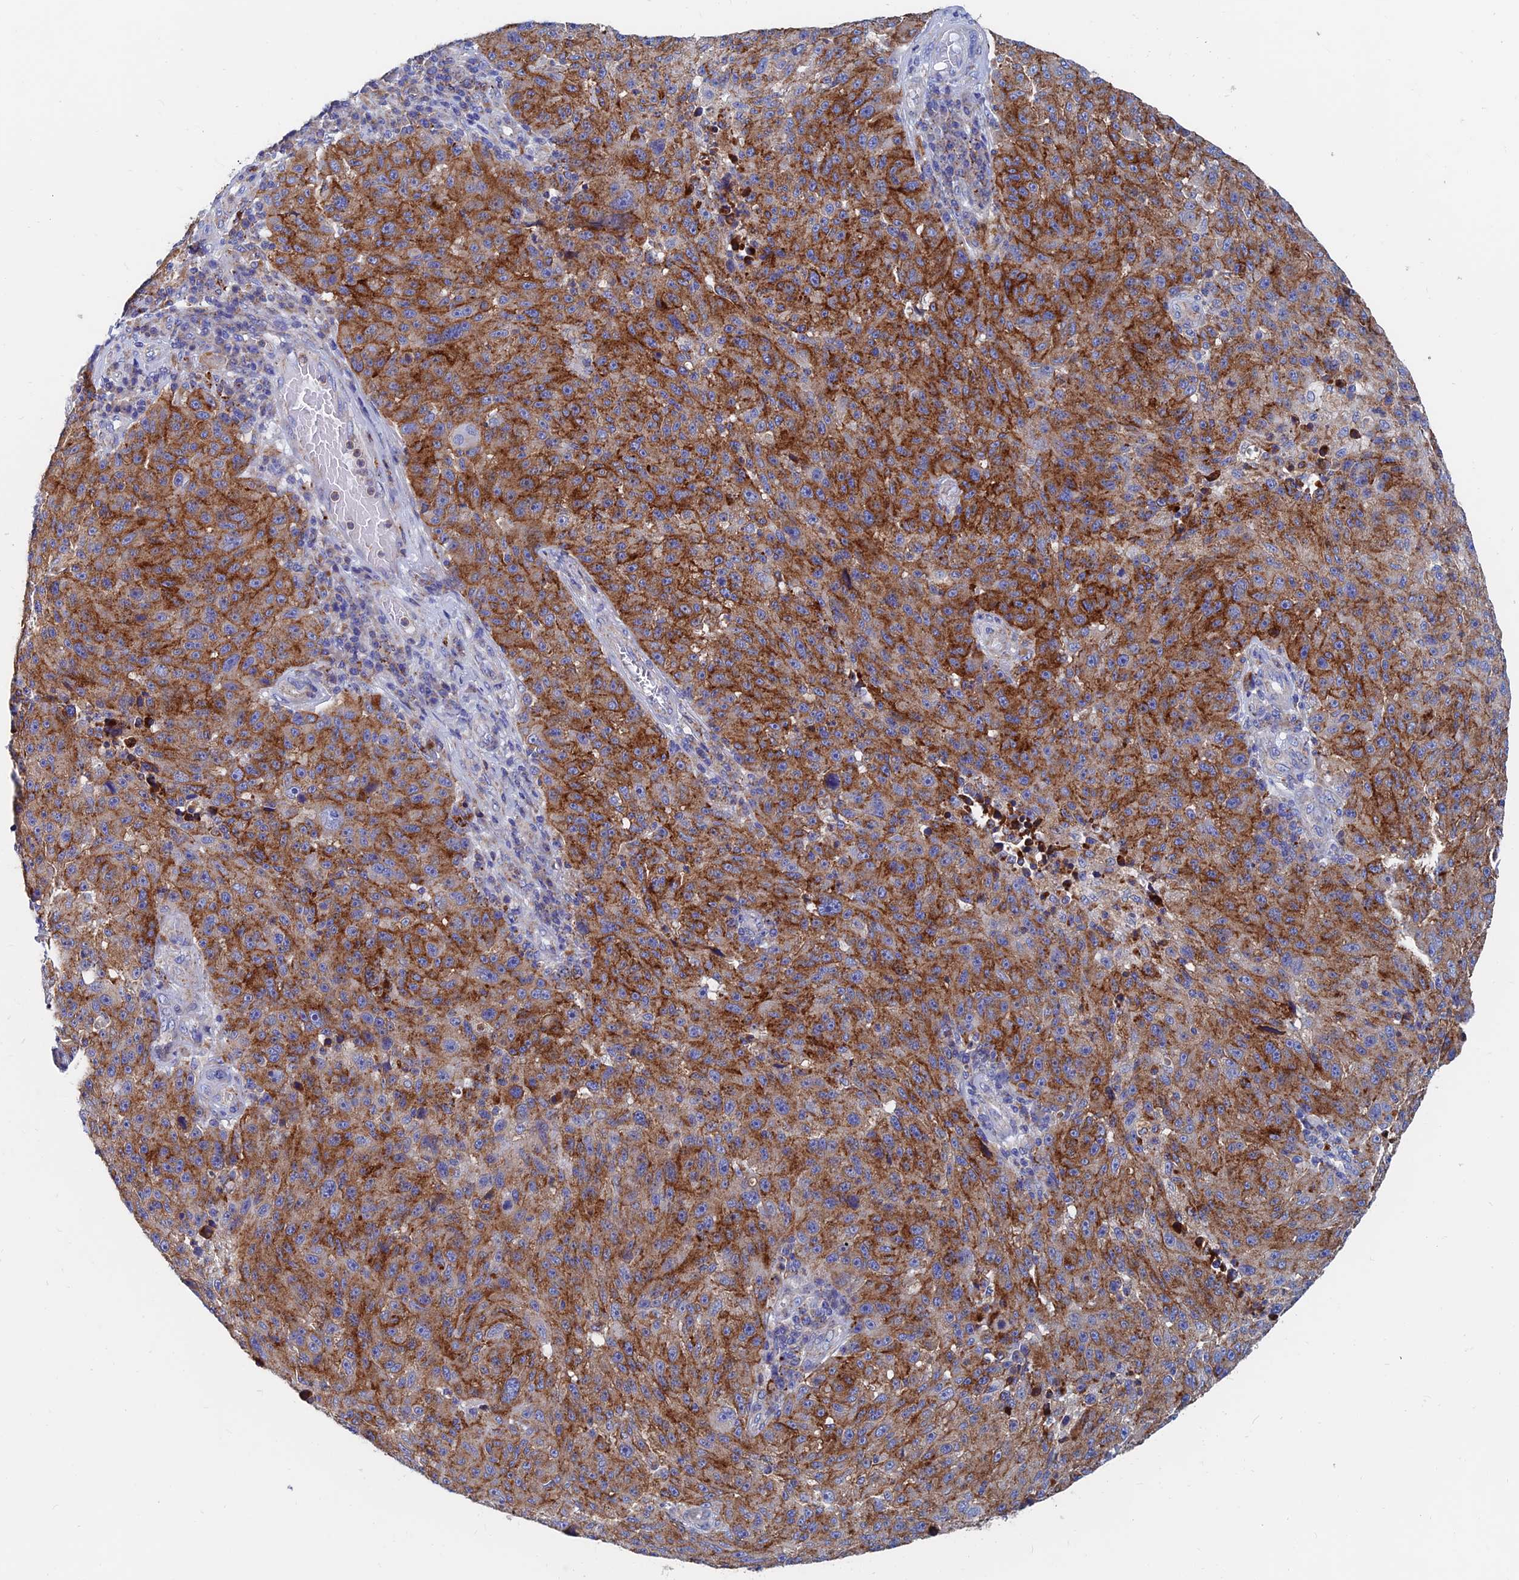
{"staining": {"intensity": "strong", "quantity": ">75%", "location": "cytoplasmic/membranous"}, "tissue": "melanoma", "cell_type": "Tumor cells", "image_type": "cancer", "snomed": [{"axis": "morphology", "description": "Malignant melanoma, NOS"}, {"axis": "topography", "description": "Skin"}], "caption": "Human malignant melanoma stained with a protein marker displays strong staining in tumor cells.", "gene": "SPNS1", "patient": {"sex": "male", "age": 53}}